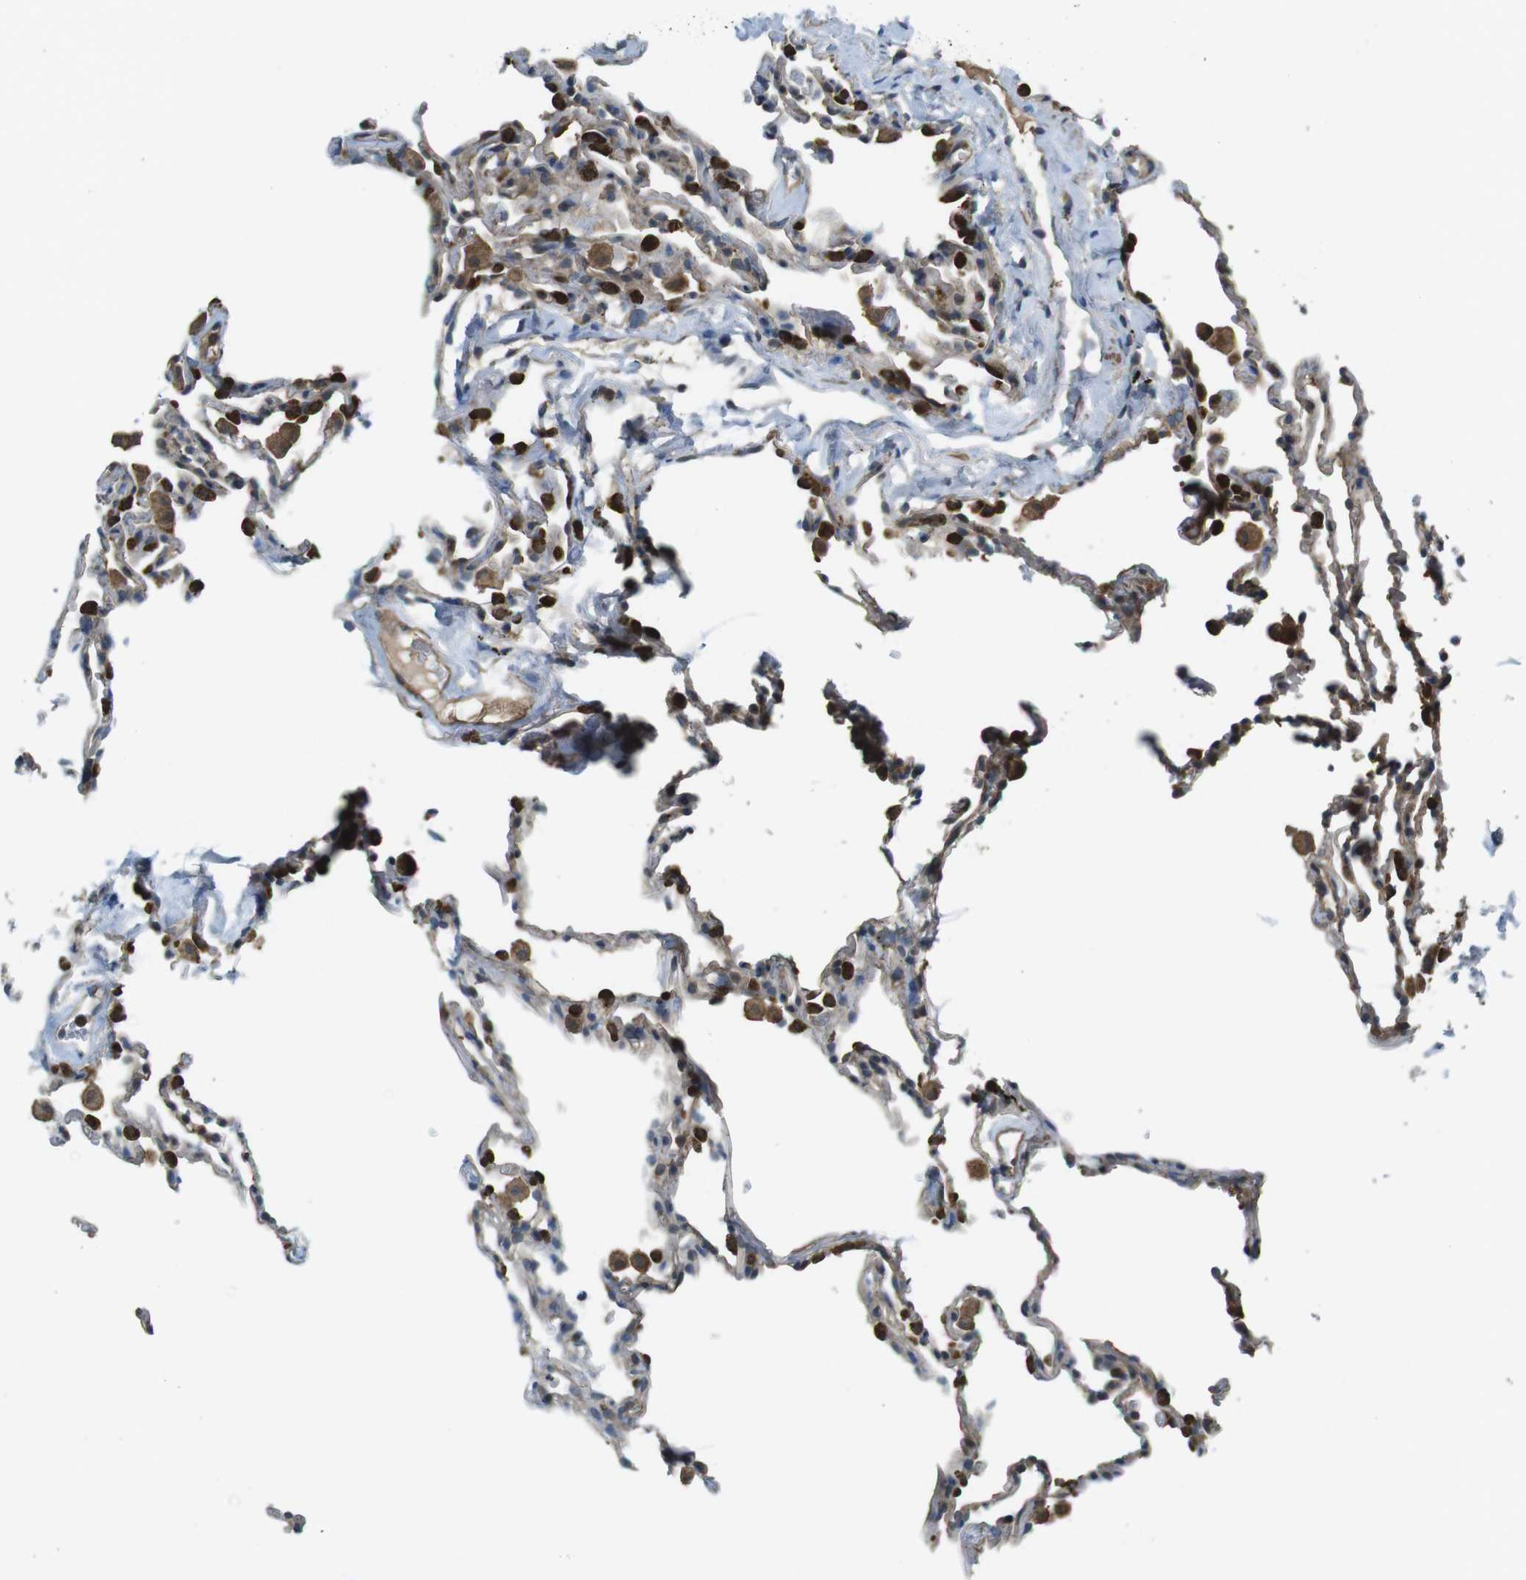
{"staining": {"intensity": "strong", "quantity": "<25%", "location": "cytoplasmic/membranous"}, "tissue": "lung", "cell_type": "Alveolar cells", "image_type": "normal", "snomed": [{"axis": "morphology", "description": "Normal tissue, NOS"}, {"axis": "morphology", "description": "Soft tissue tumor metastatic"}, {"axis": "topography", "description": "Lung"}], "caption": "Lung stained with DAB (3,3'-diaminobenzidine) IHC displays medium levels of strong cytoplasmic/membranous positivity in approximately <25% of alveolar cells. (Stains: DAB in brown, nuclei in blue, Microscopy: brightfield microscopy at high magnification).", "gene": "LRRC3B", "patient": {"sex": "male", "age": 59}}